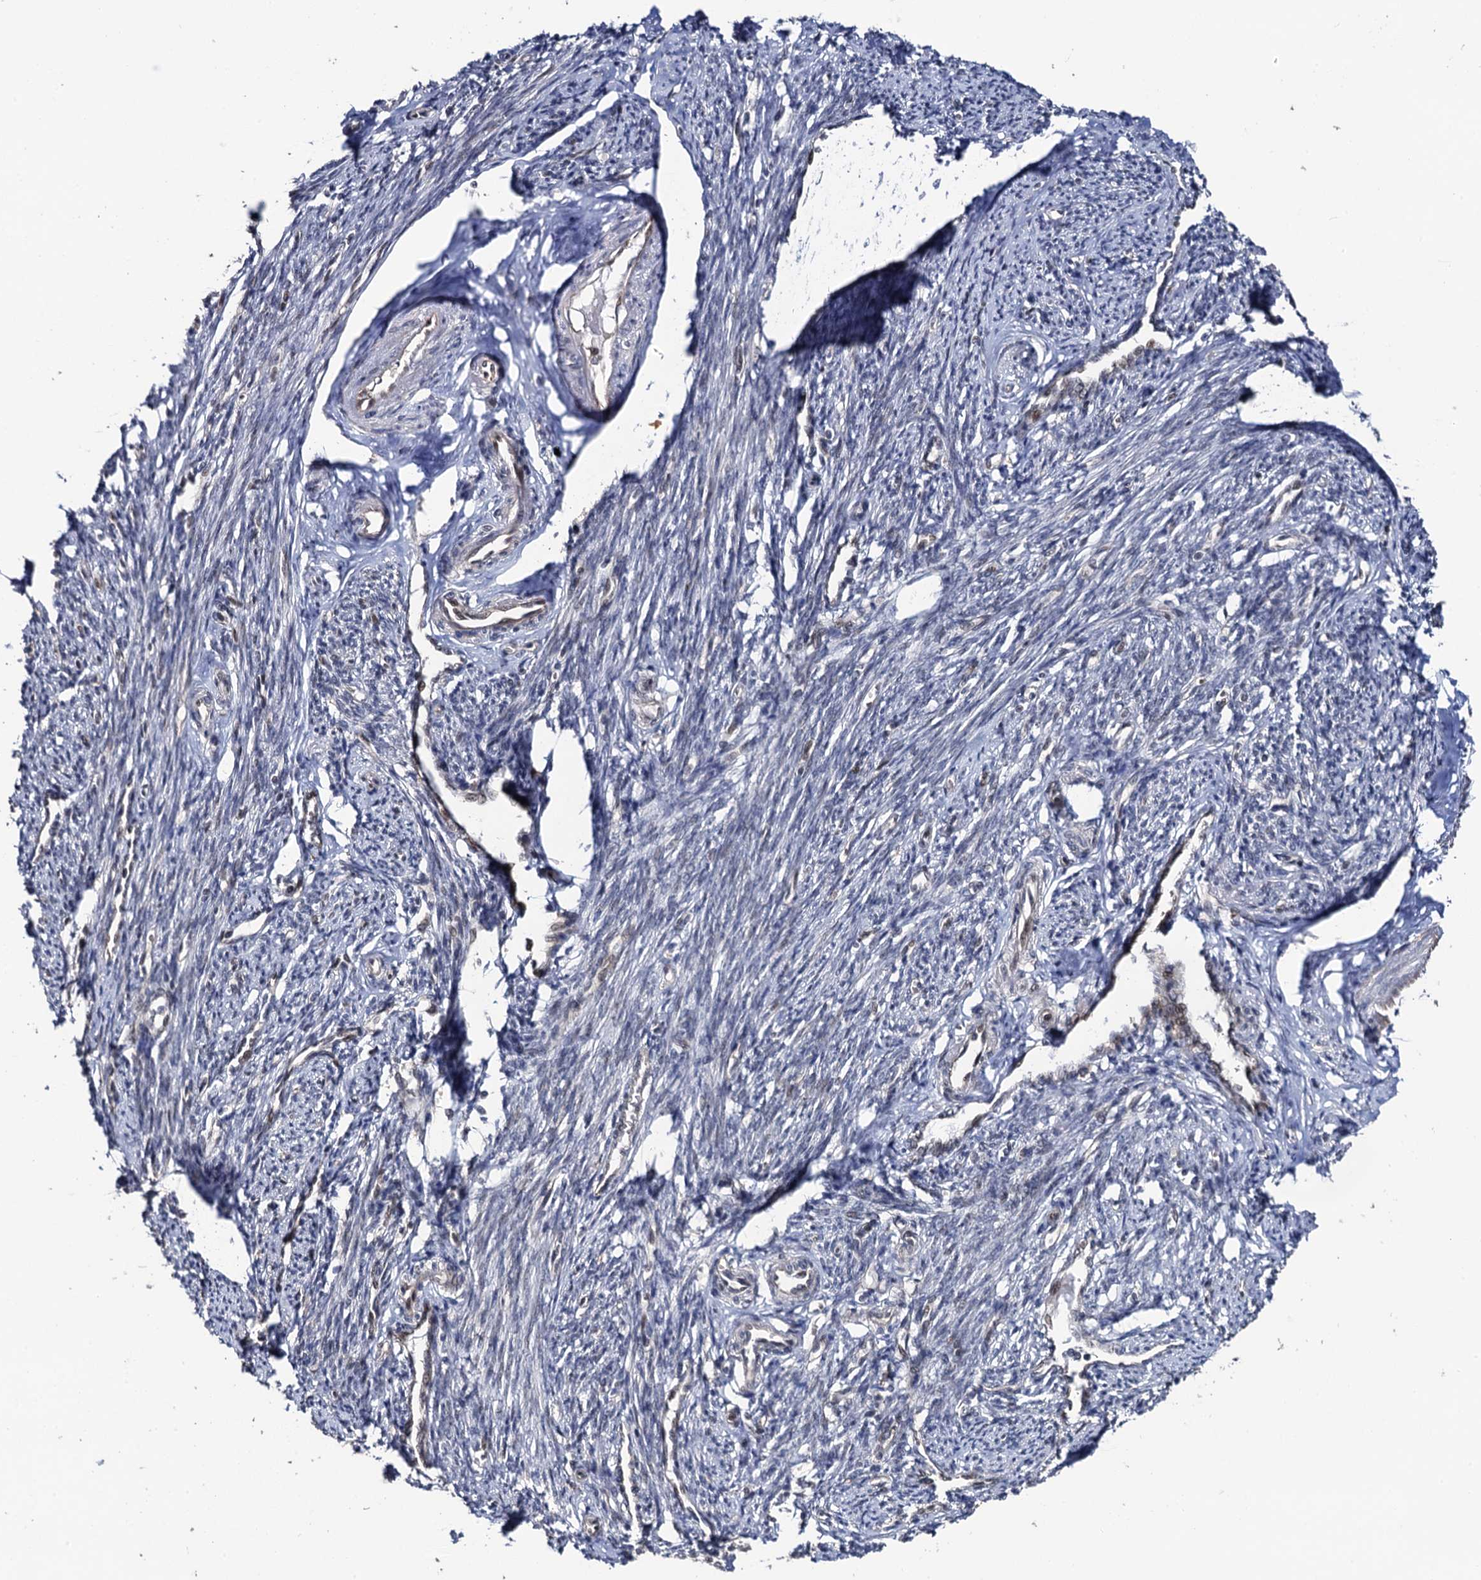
{"staining": {"intensity": "weak", "quantity": "25%-75%", "location": "nuclear"}, "tissue": "smooth muscle", "cell_type": "Smooth muscle cells", "image_type": "normal", "snomed": [{"axis": "morphology", "description": "Normal tissue, NOS"}, {"axis": "topography", "description": "Smooth muscle"}, {"axis": "topography", "description": "Uterus"}], "caption": "Immunohistochemistry (IHC) staining of benign smooth muscle, which shows low levels of weak nuclear staining in approximately 25%-75% of smooth muscle cells indicating weak nuclear protein positivity. The staining was performed using DAB (brown) for protein detection and nuclei were counterstained in hematoxylin (blue).", "gene": "CDC23", "patient": {"sex": "female", "age": 59}}